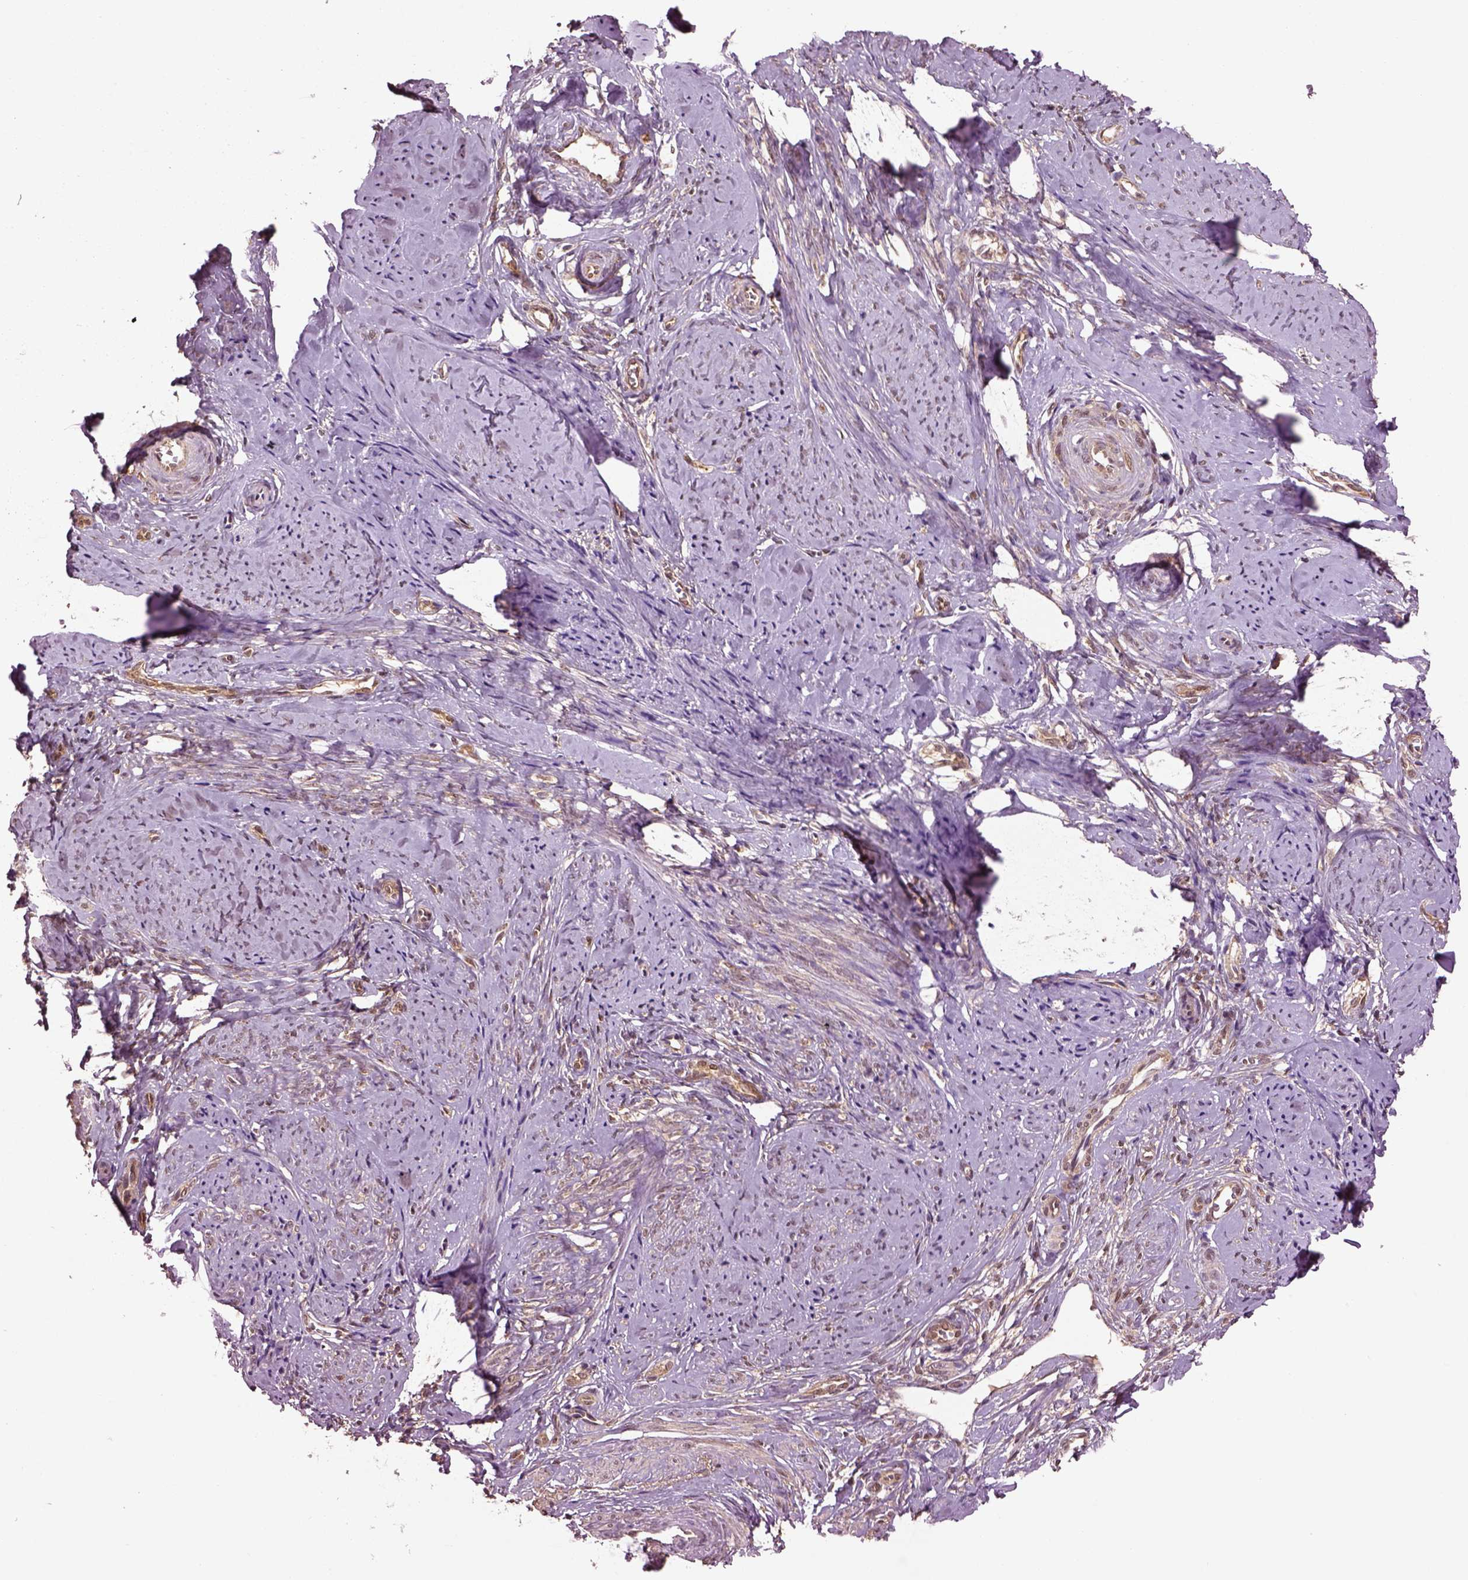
{"staining": {"intensity": "negative", "quantity": "none", "location": "none"}, "tissue": "smooth muscle", "cell_type": "Smooth muscle cells", "image_type": "normal", "snomed": [{"axis": "morphology", "description": "Normal tissue, NOS"}, {"axis": "topography", "description": "Smooth muscle"}], "caption": "DAB (3,3'-diaminobenzidine) immunohistochemical staining of normal human smooth muscle displays no significant expression in smooth muscle cells. Nuclei are stained in blue.", "gene": "MDP1", "patient": {"sex": "female", "age": 48}}